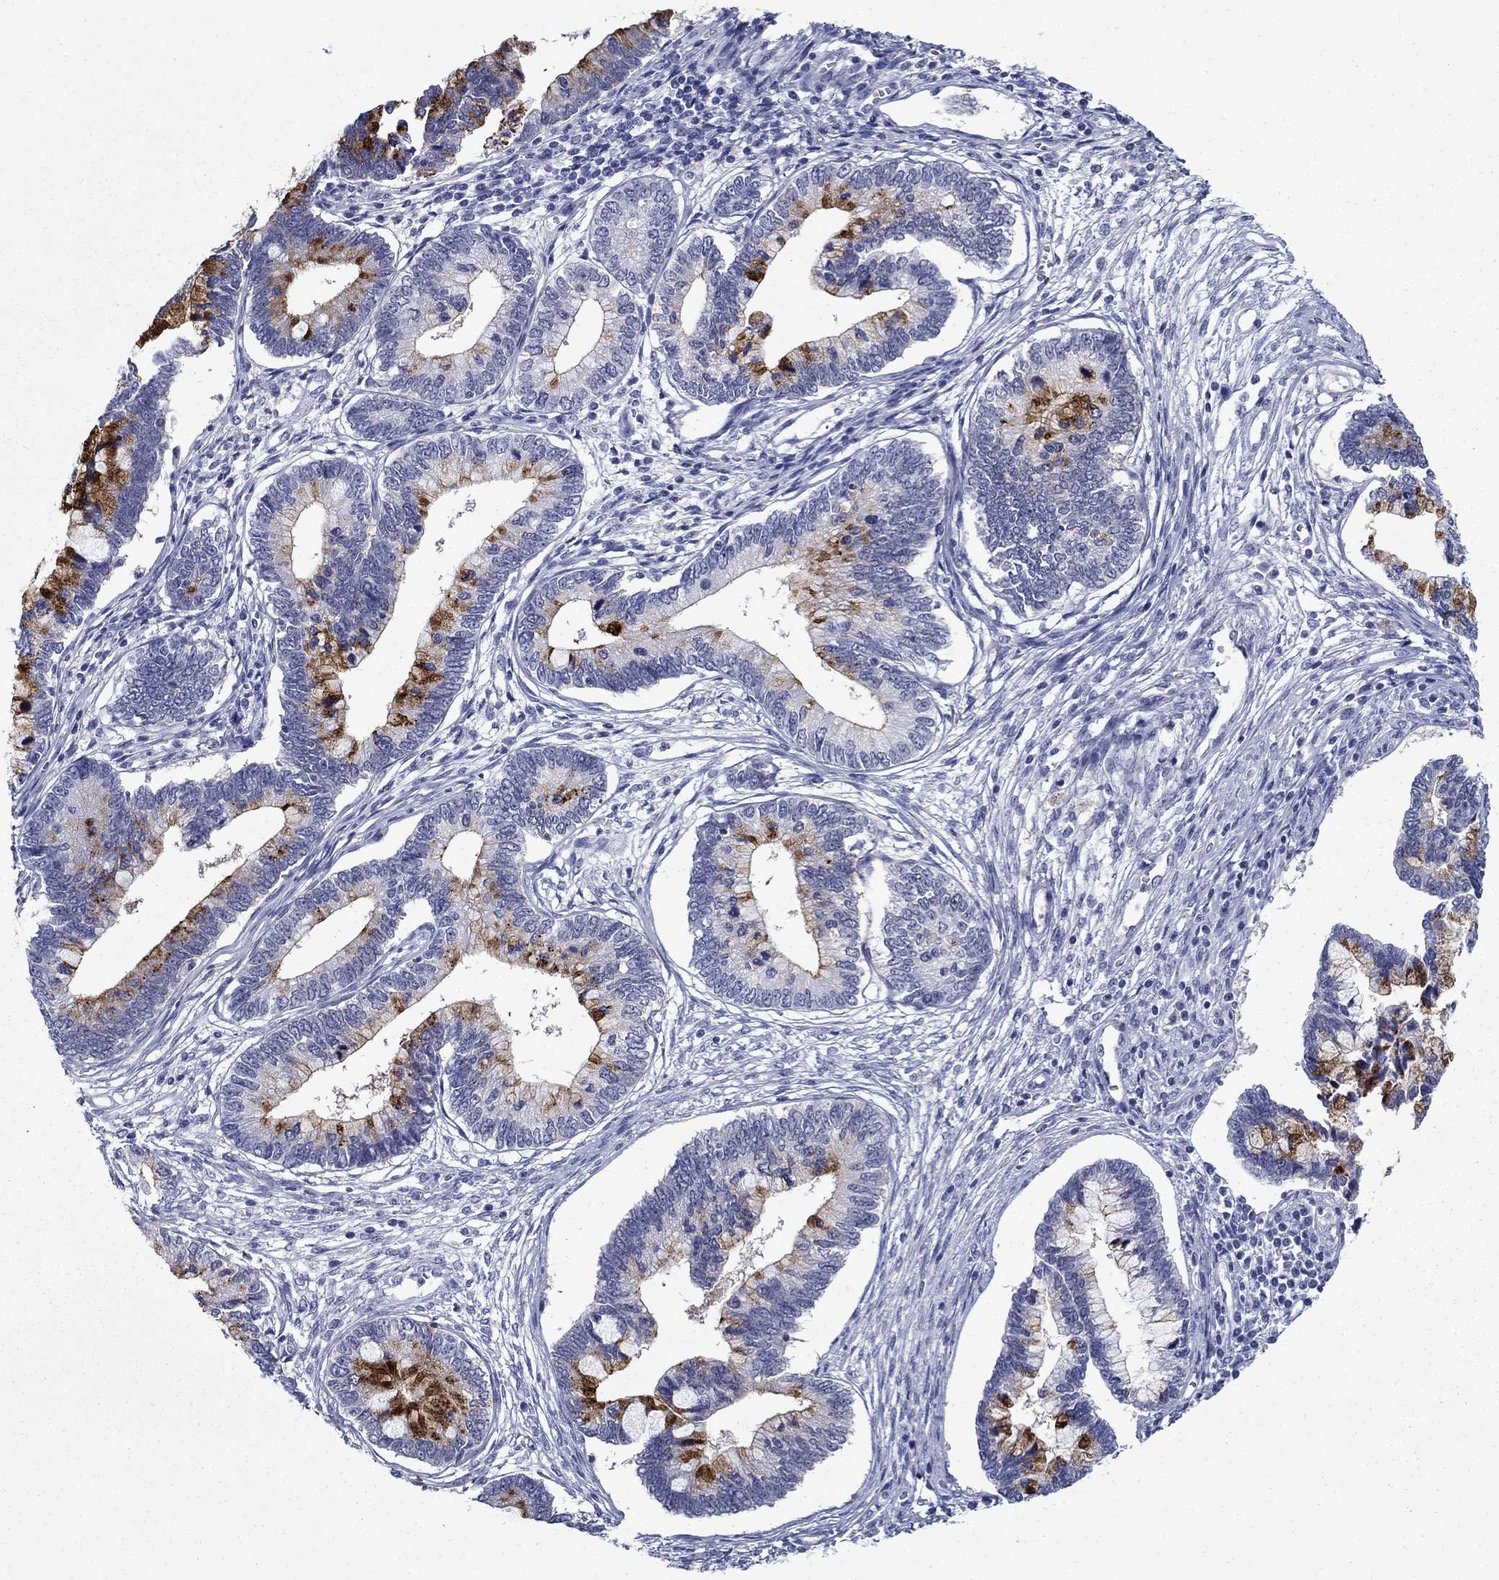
{"staining": {"intensity": "strong", "quantity": "25%-75%", "location": "cytoplasmic/membranous"}, "tissue": "cervical cancer", "cell_type": "Tumor cells", "image_type": "cancer", "snomed": [{"axis": "morphology", "description": "Adenocarcinoma, NOS"}, {"axis": "topography", "description": "Cervix"}], "caption": "Immunohistochemistry (IHC) (DAB) staining of cervical cancer exhibits strong cytoplasmic/membranous protein staining in approximately 25%-75% of tumor cells.", "gene": "C4orf19", "patient": {"sex": "female", "age": 44}}